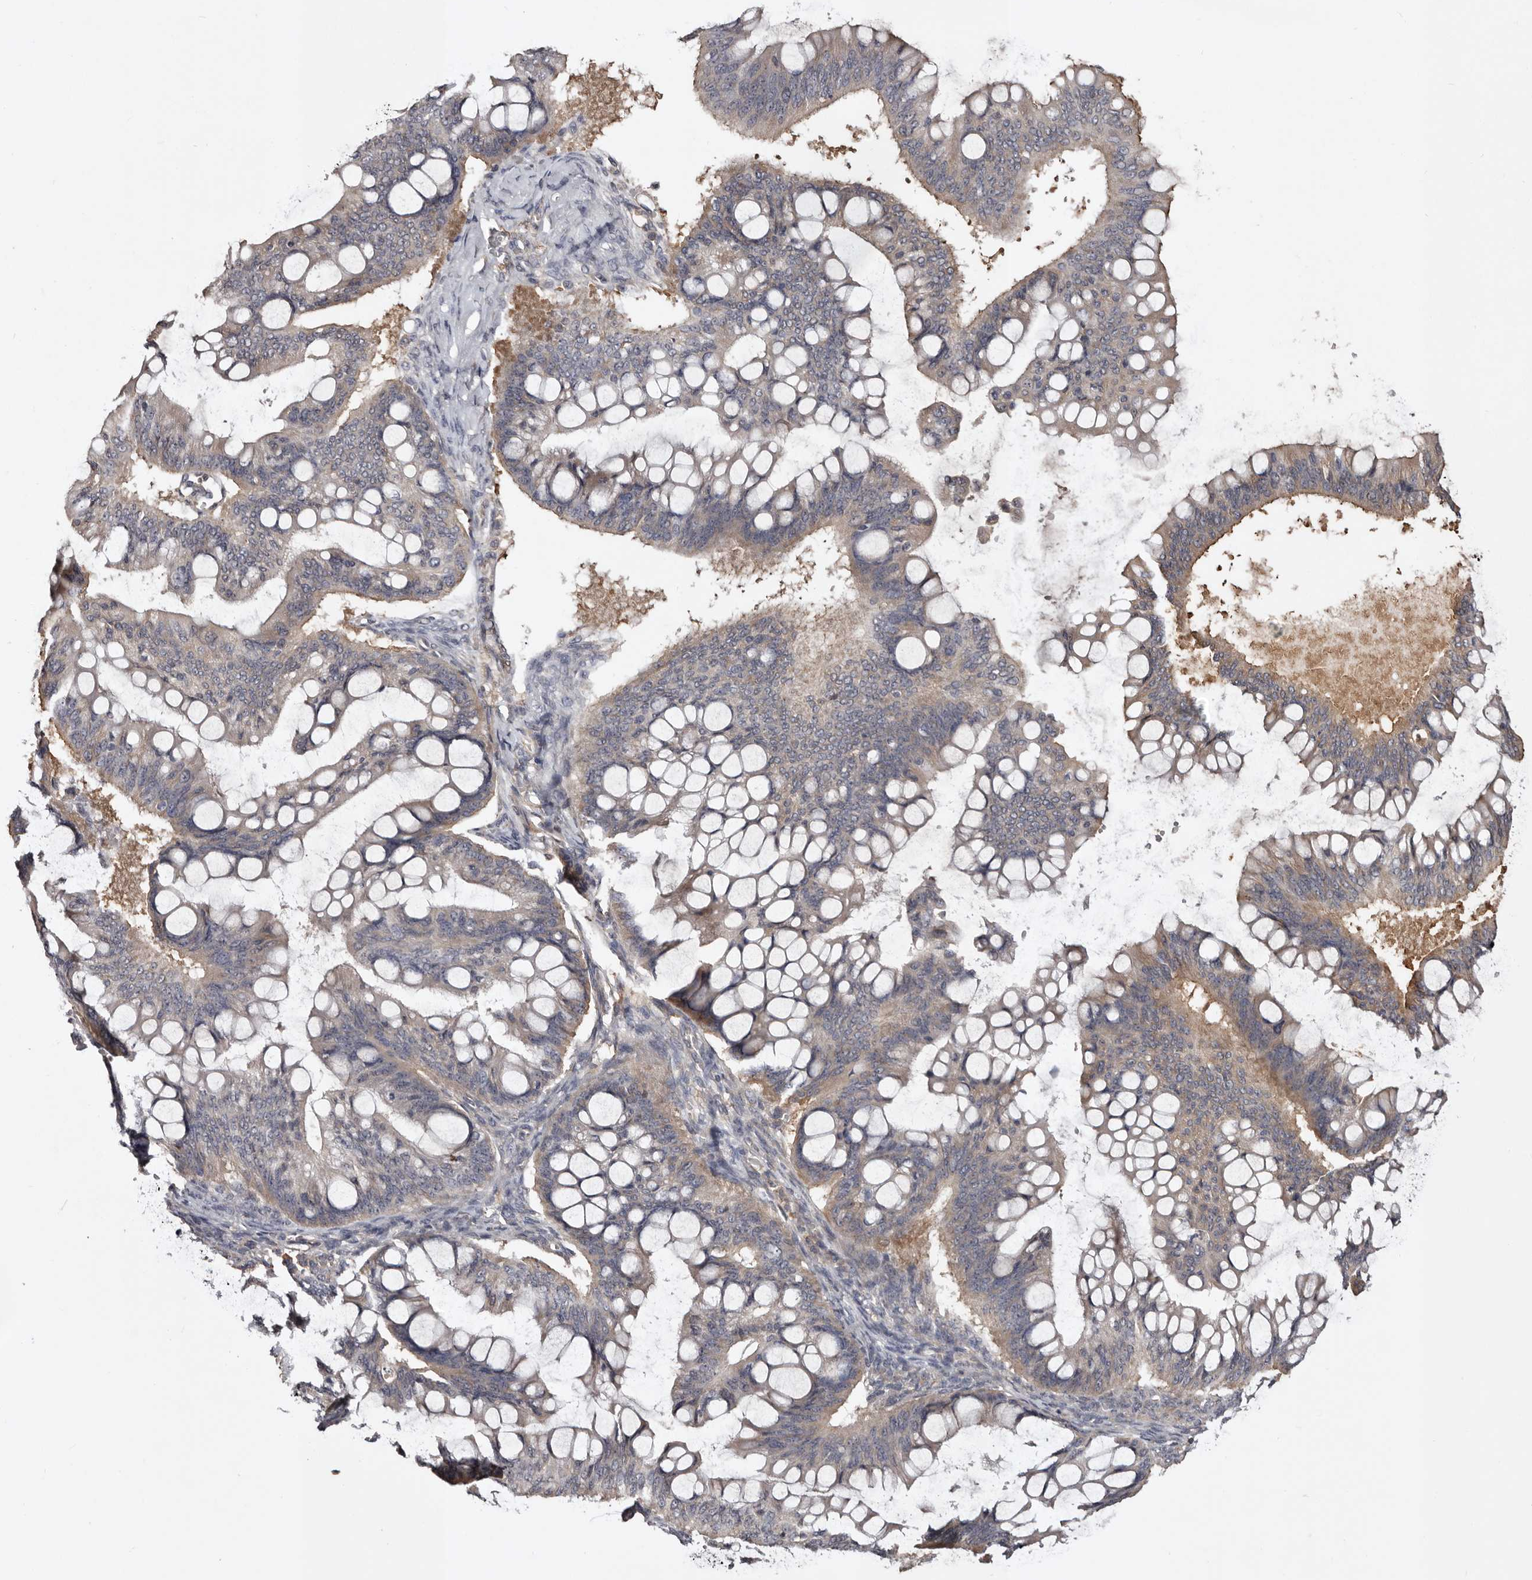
{"staining": {"intensity": "weak", "quantity": "25%-75%", "location": "cytoplasmic/membranous"}, "tissue": "ovarian cancer", "cell_type": "Tumor cells", "image_type": "cancer", "snomed": [{"axis": "morphology", "description": "Cystadenocarcinoma, mucinous, NOS"}, {"axis": "topography", "description": "Ovary"}], "caption": "Immunohistochemistry of human mucinous cystadenocarcinoma (ovarian) displays low levels of weak cytoplasmic/membranous positivity in about 25%-75% of tumor cells.", "gene": "CYP1B1", "patient": {"sex": "female", "age": 73}}